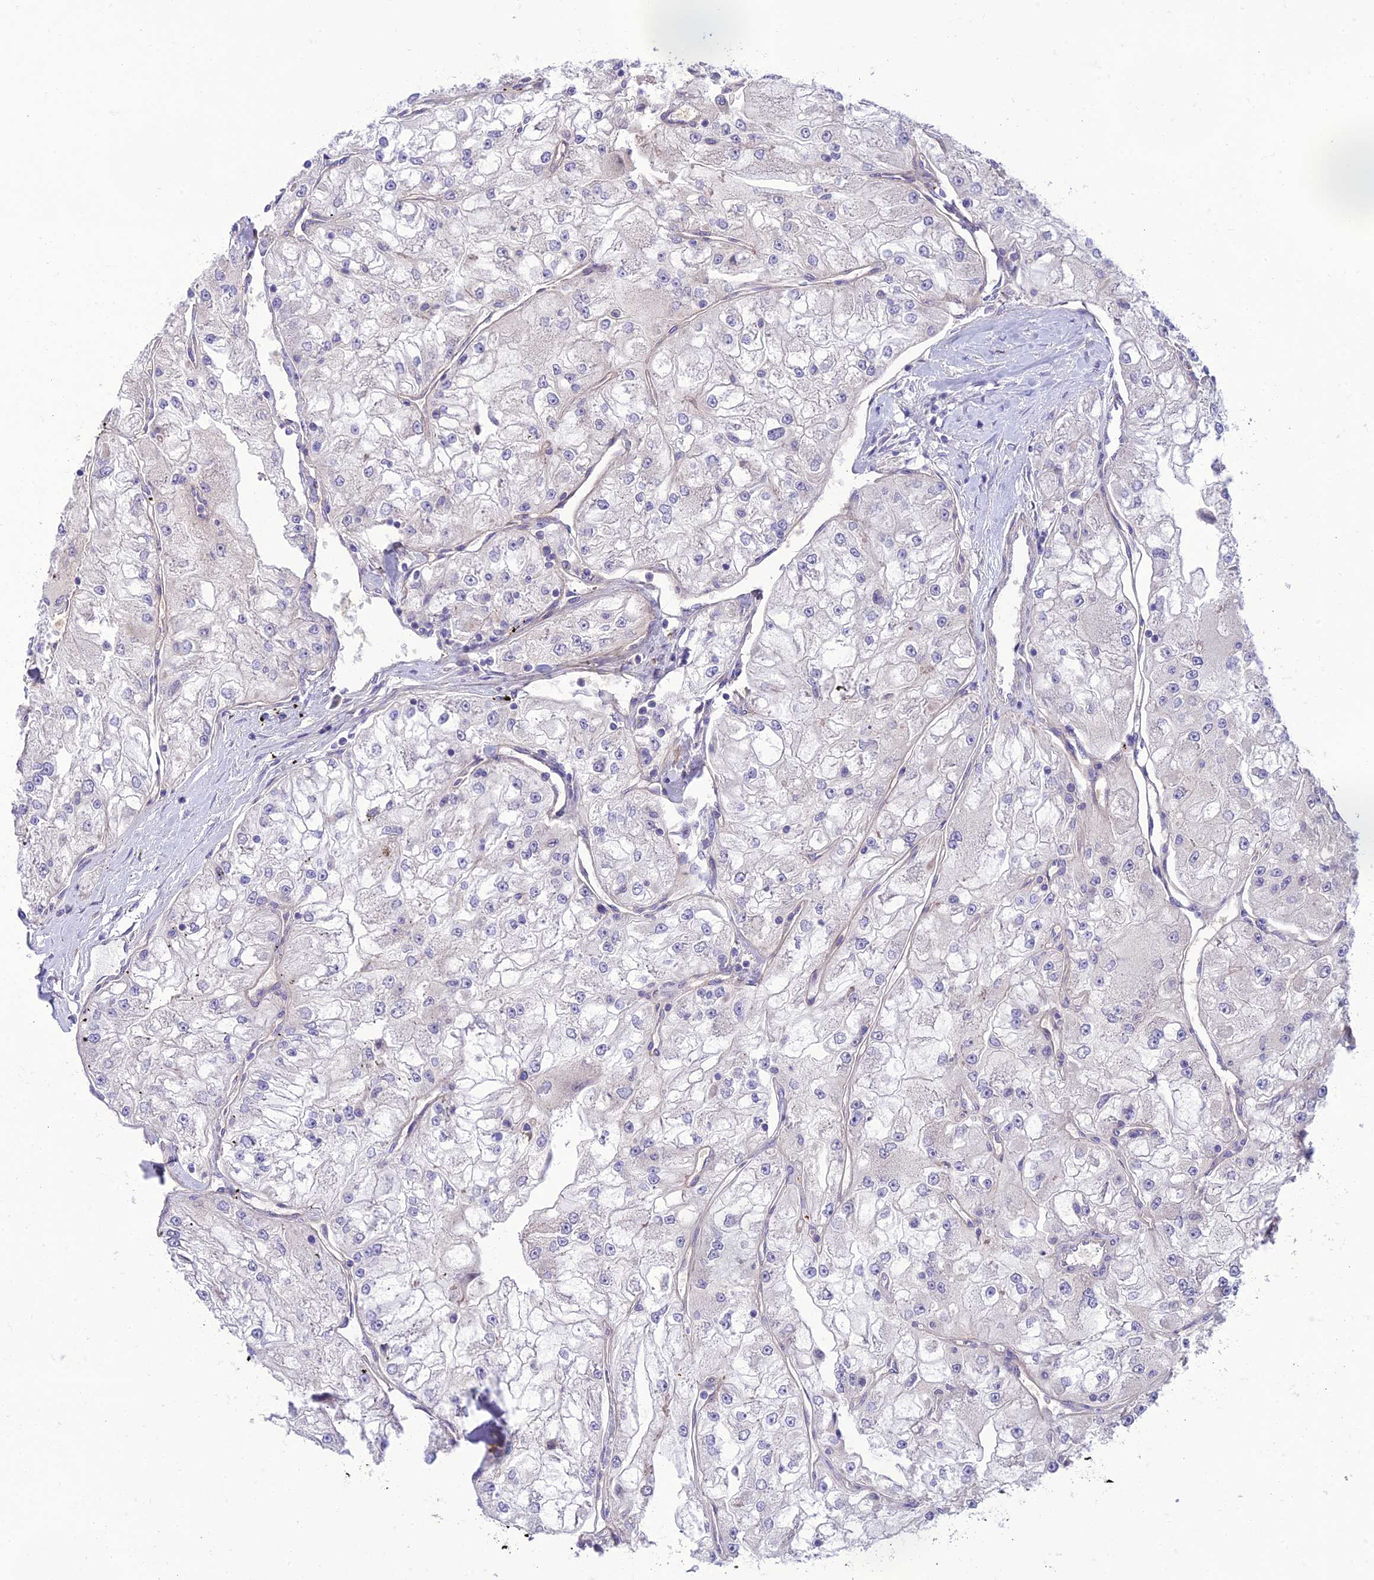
{"staining": {"intensity": "negative", "quantity": "none", "location": "none"}, "tissue": "renal cancer", "cell_type": "Tumor cells", "image_type": "cancer", "snomed": [{"axis": "morphology", "description": "Adenocarcinoma, NOS"}, {"axis": "topography", "description": "Kidney"}], "caption": "IHC micrograph of neoplastic tissue: human adenocarcinoma (renal) stained with DAB (3,3'-diaminobenzidine) demonstrates no significant protein expression in tumor cells.", "gene": "IRAK3", "patient": {"sex": "female", "age": 72}}